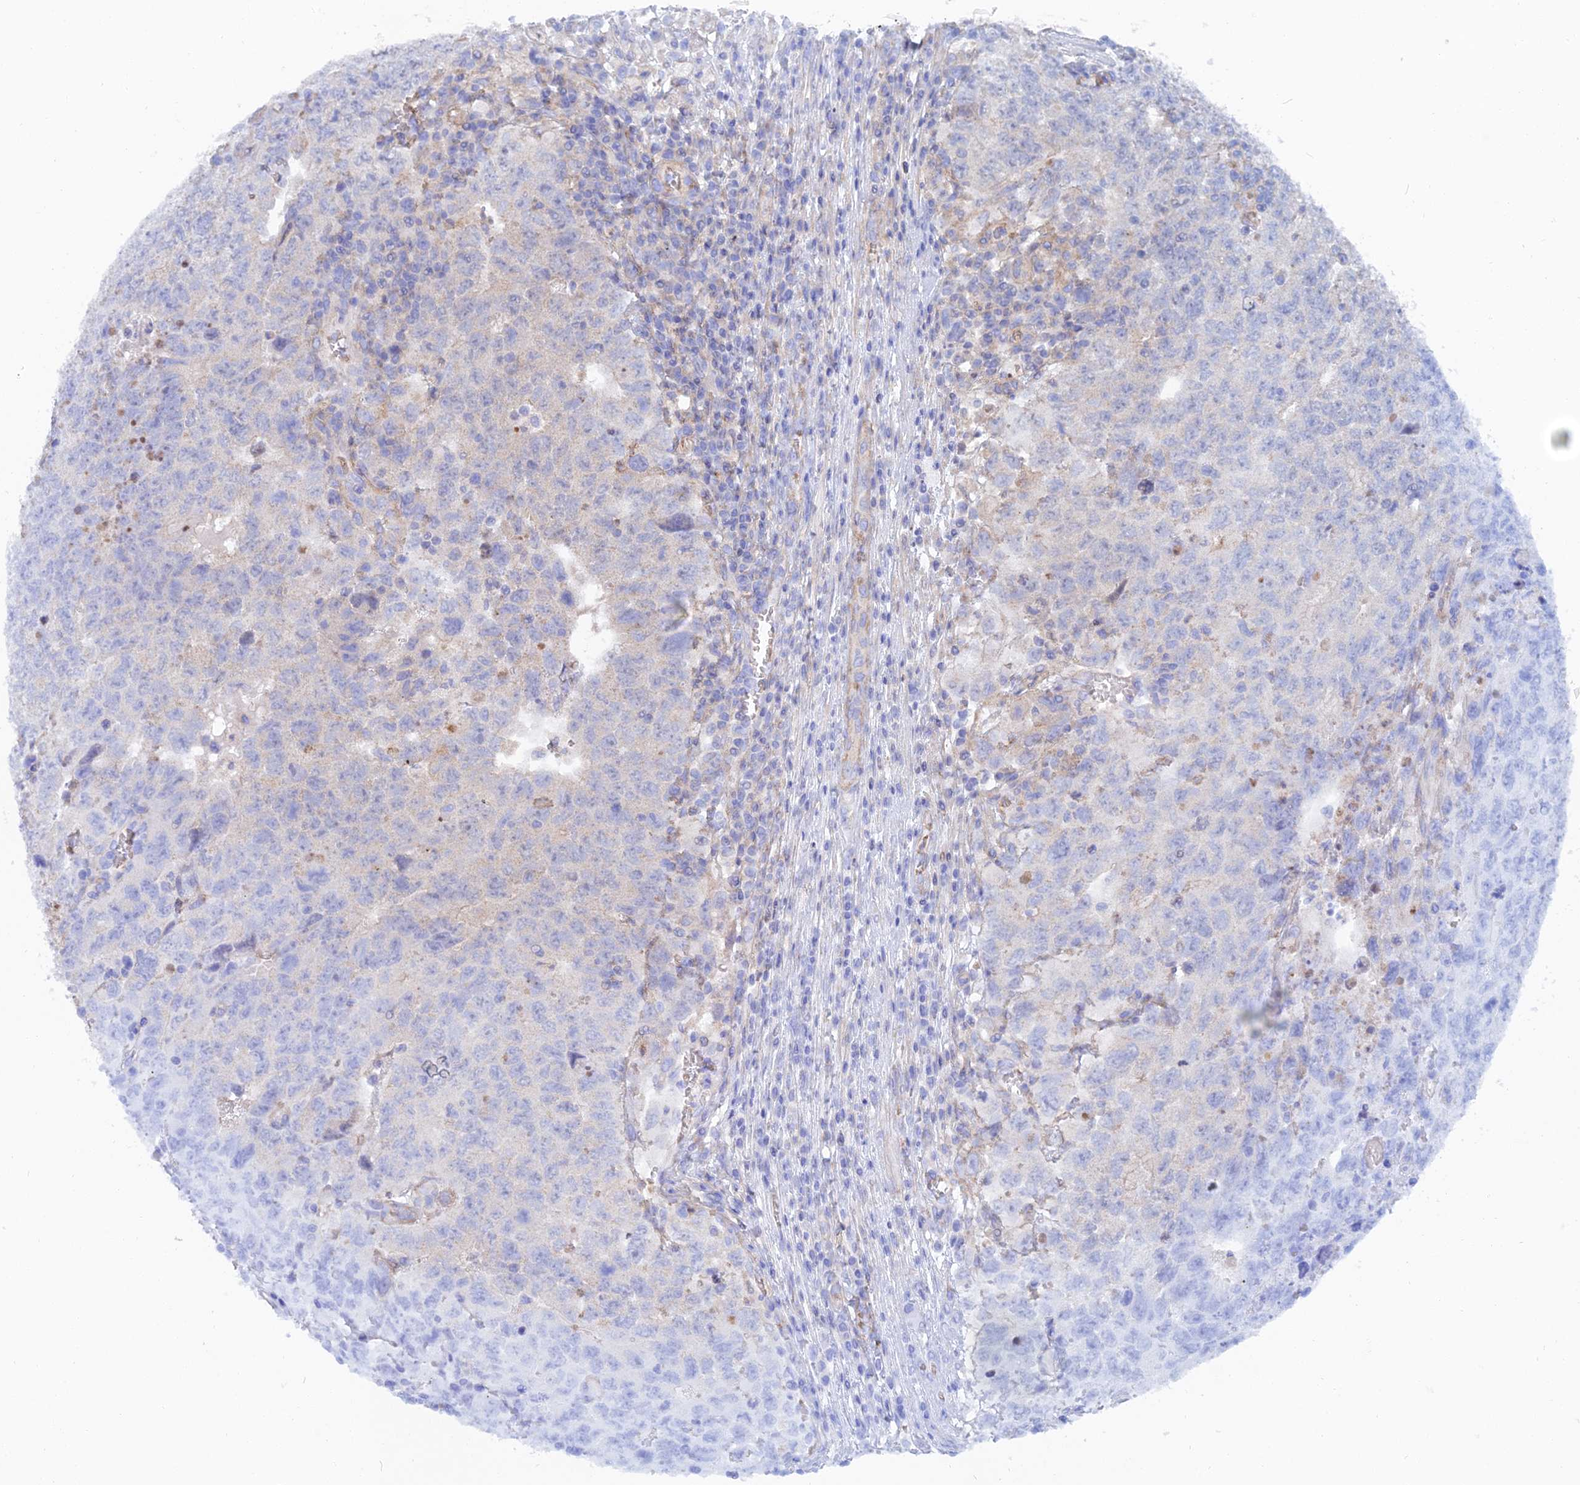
{"staining": {"intensity": "negative", "quantity": "none", "location": "none"}, "tissue": "testis cancer", "cell_type": "Tumor cells", "image_type": "cancer", "snomed": [{"axis": "morphology", "description": "Carcinoma, Embryonal, NOS"}, {"axis": "topography", "description": "Testis"}], "caption": "Immunohistochemistry (IHC) histopathology image of neoplastic tissue: human testis cancer (embryonal carcinoma) stained with DAB (3,3'-diaminobenzidine) reveals no significant protein staining in tumor cells. Nuclei are stained in blue.", "gene": "TRIM43B", "patient": {"sex": "male", "age": 34}}